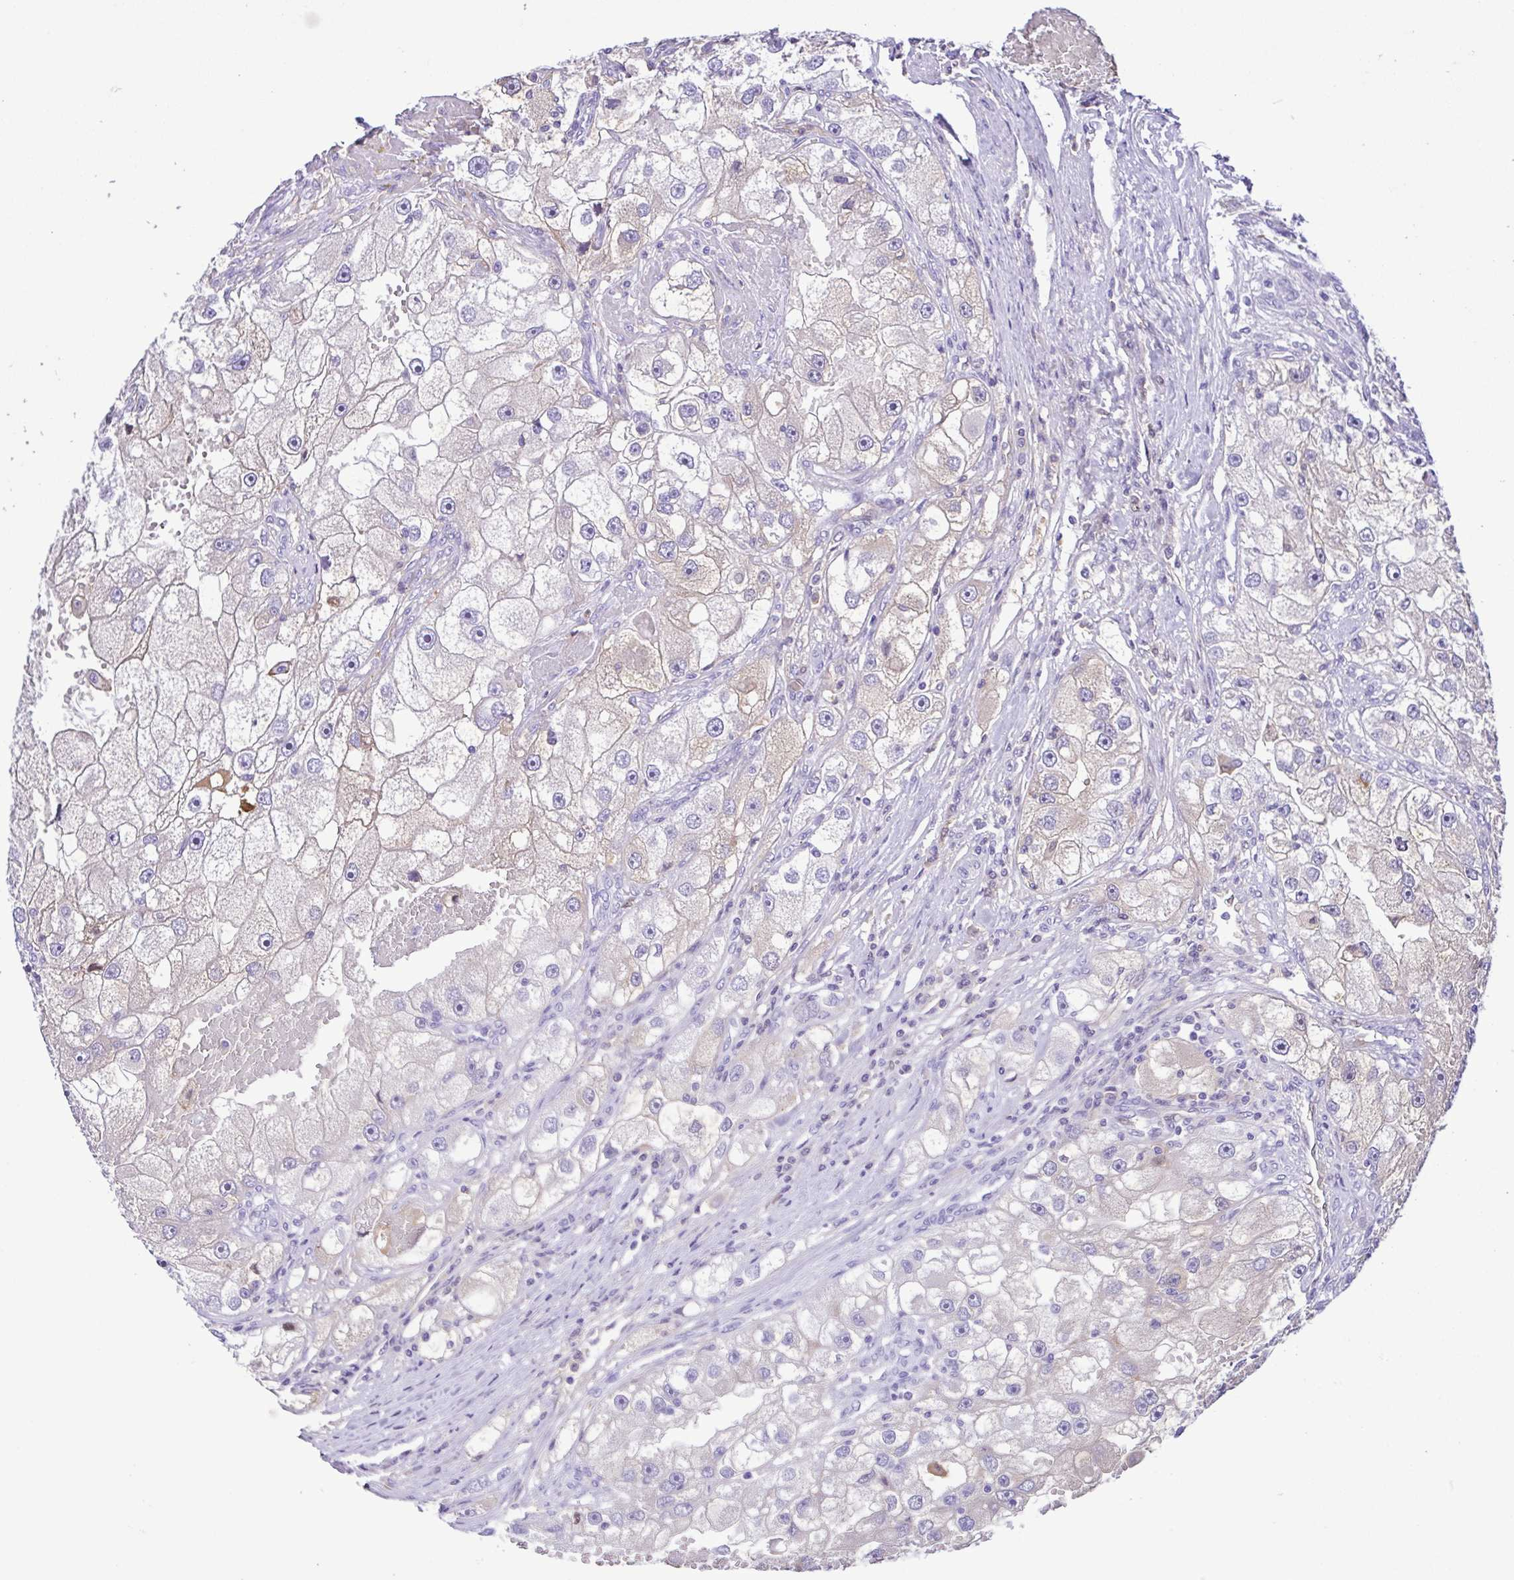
{"staining": {"intensity": "negative", "quantity": "none", "location": "none"}, "tissue": "renal cancer", "cell_type": "Tumor cells", "image_type": "cancer", "snomed": [{"axis": "morphology", "description": "Adenocarcinoma, NOS"}, {"axis": "topography", "description": "Kidney"}], "caption": "This is an immunohistochemistry (IHC) histopathology image of human renal adenocarcinoma. There is no expression in tumor cells.", "gene": "IGFL1", "patient": {"sex": "male", "age": 63}}